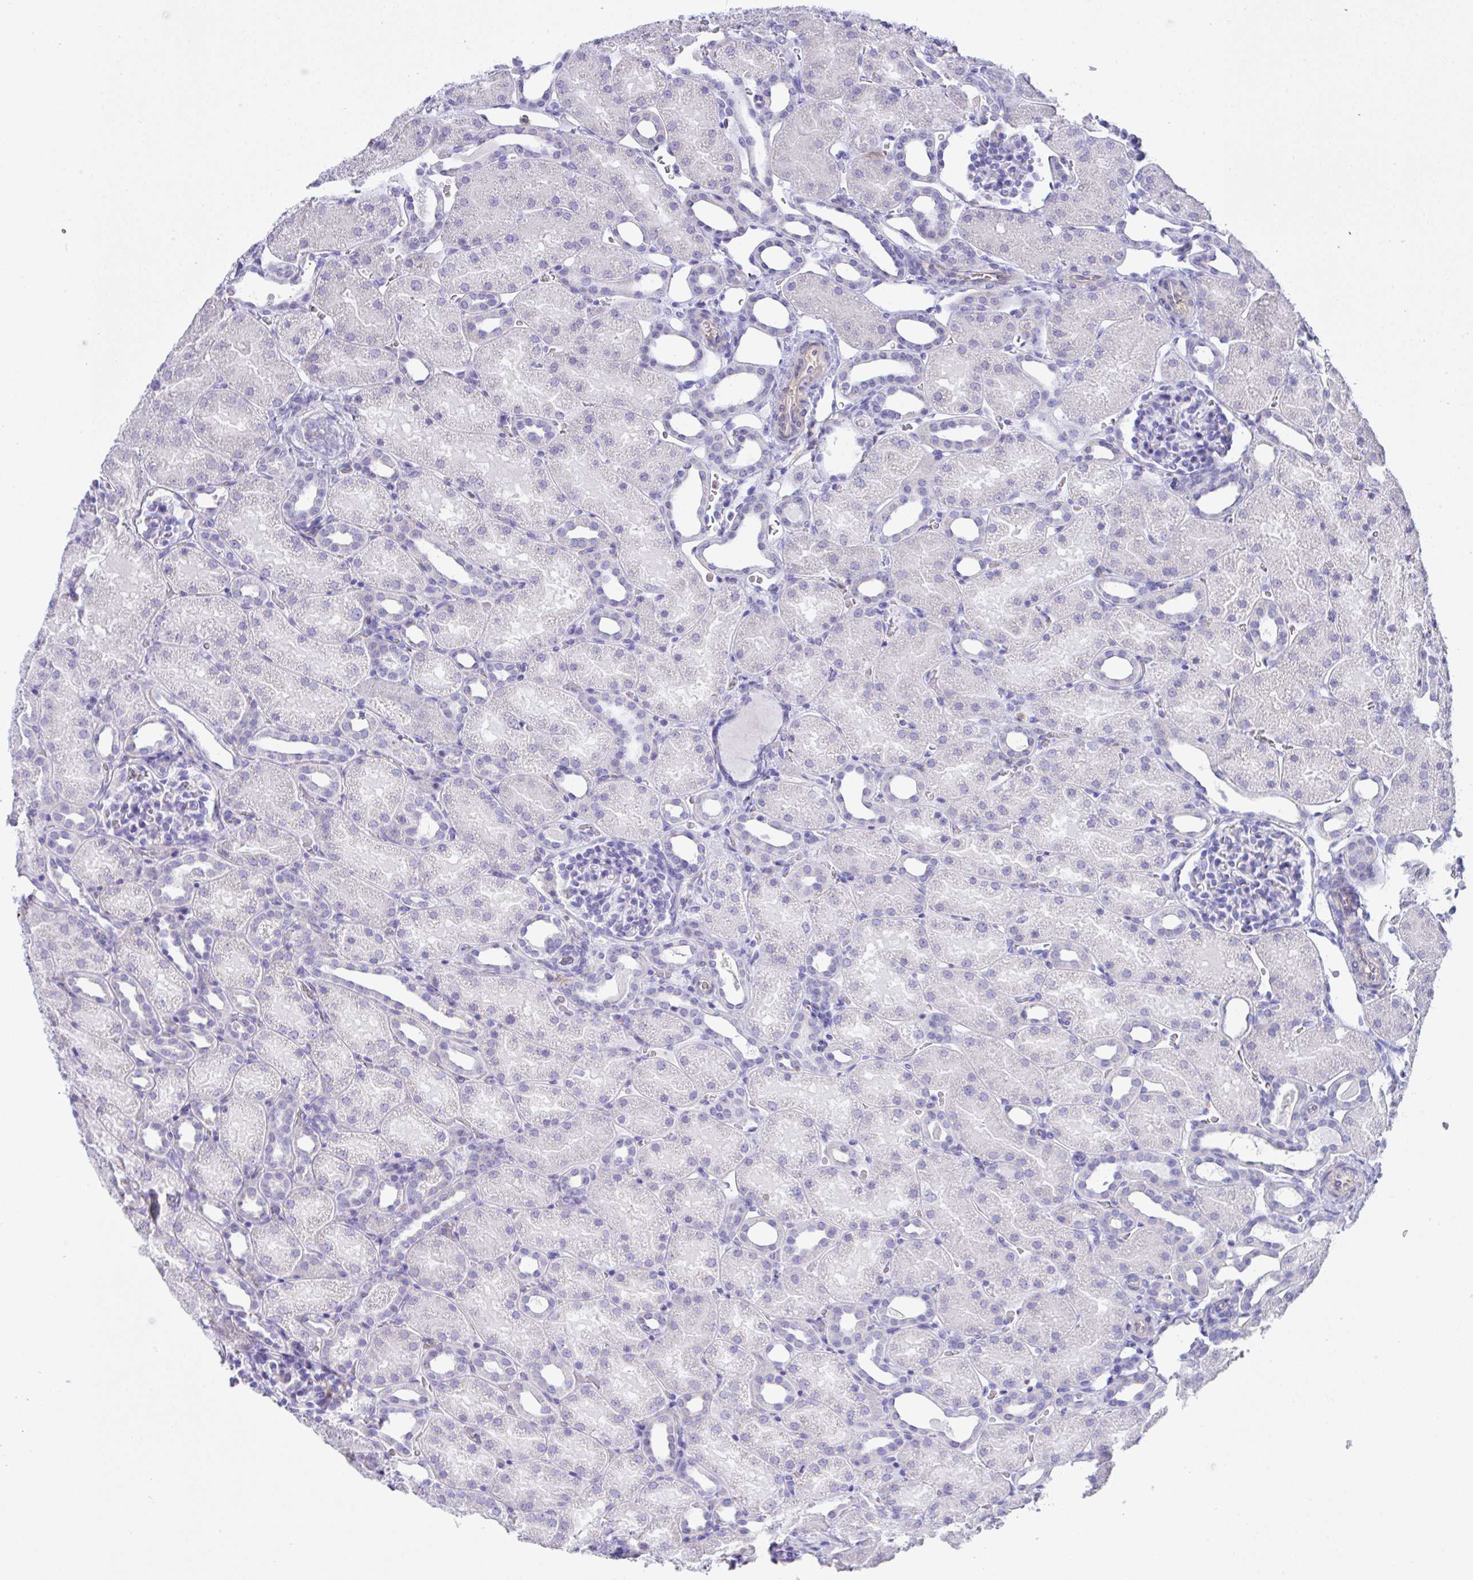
{"staining": {"intensity": "negative", "quantity": "none", "location": "none"}, "tissue": "kidney", "cell_type": "Cells in glomeruli", "image_type": "normal", "snomed": [{"axis": "morphology", "description": "Normal tissue, NOS"}, {"axis": "topography", "description": "Kidney"}], "caption": "This is an immunohistochemistry (IHC) photomicrograph of unremarkable human kidney. There is no positivity in cells in glomeruli.", "gene": "TNFAIP8", "patient": {"sex": "male", "age": 2}}